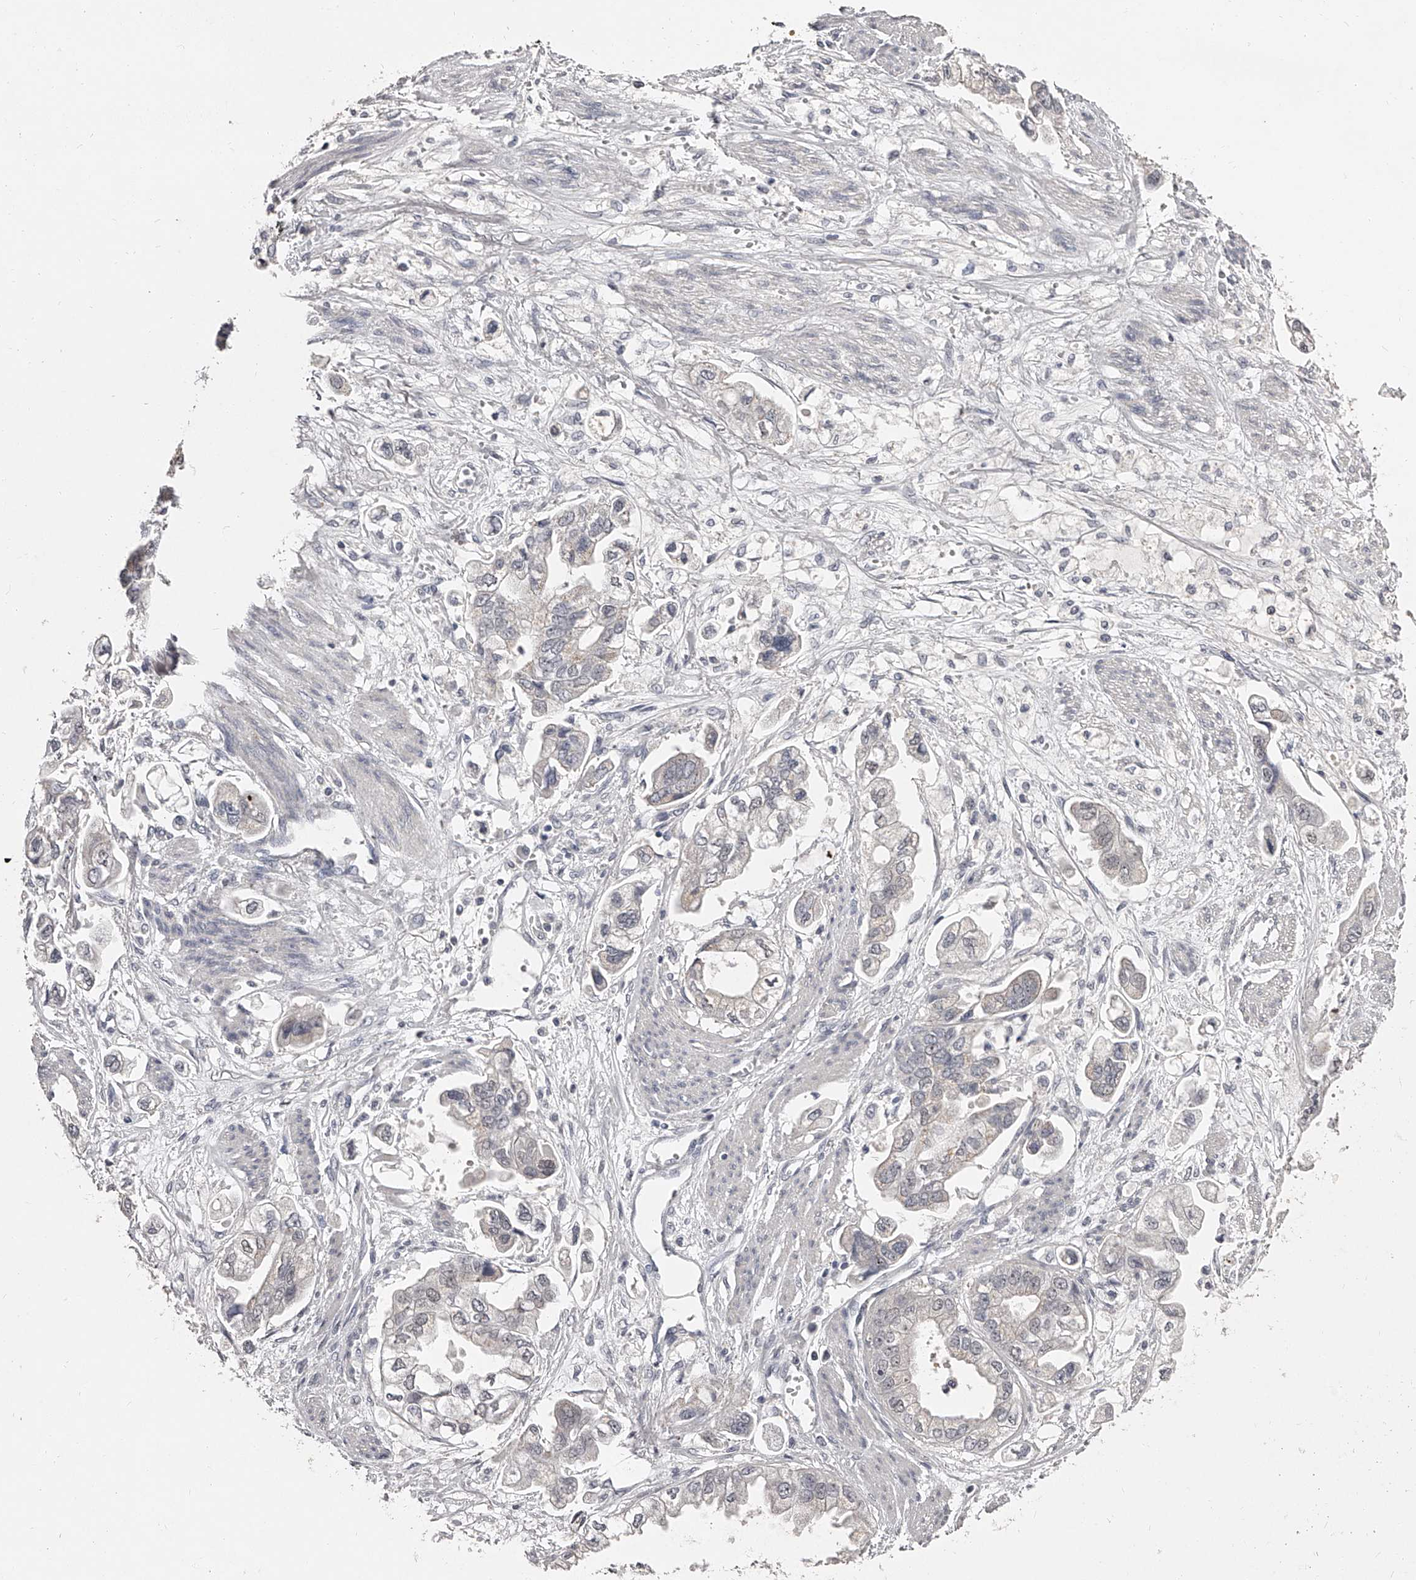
{"staining": {"intensity": "negative", "quantity": "none", "location": "none"}, "tissue": "stomach cancer", "cell_type": "Tumor cells", "image_type": "cancer", "snomed": [{"axis": "morphology", "description": "Adenocarcinoma, NOS"}, {"axis": "topography", "description": "Stomach"}], "caption": "Histopathology image shows no protein expression in tumor cells of stomach cancer tissue.", "gene": "NT5DC1", "patient": {"sex": "male", "age": 62}}